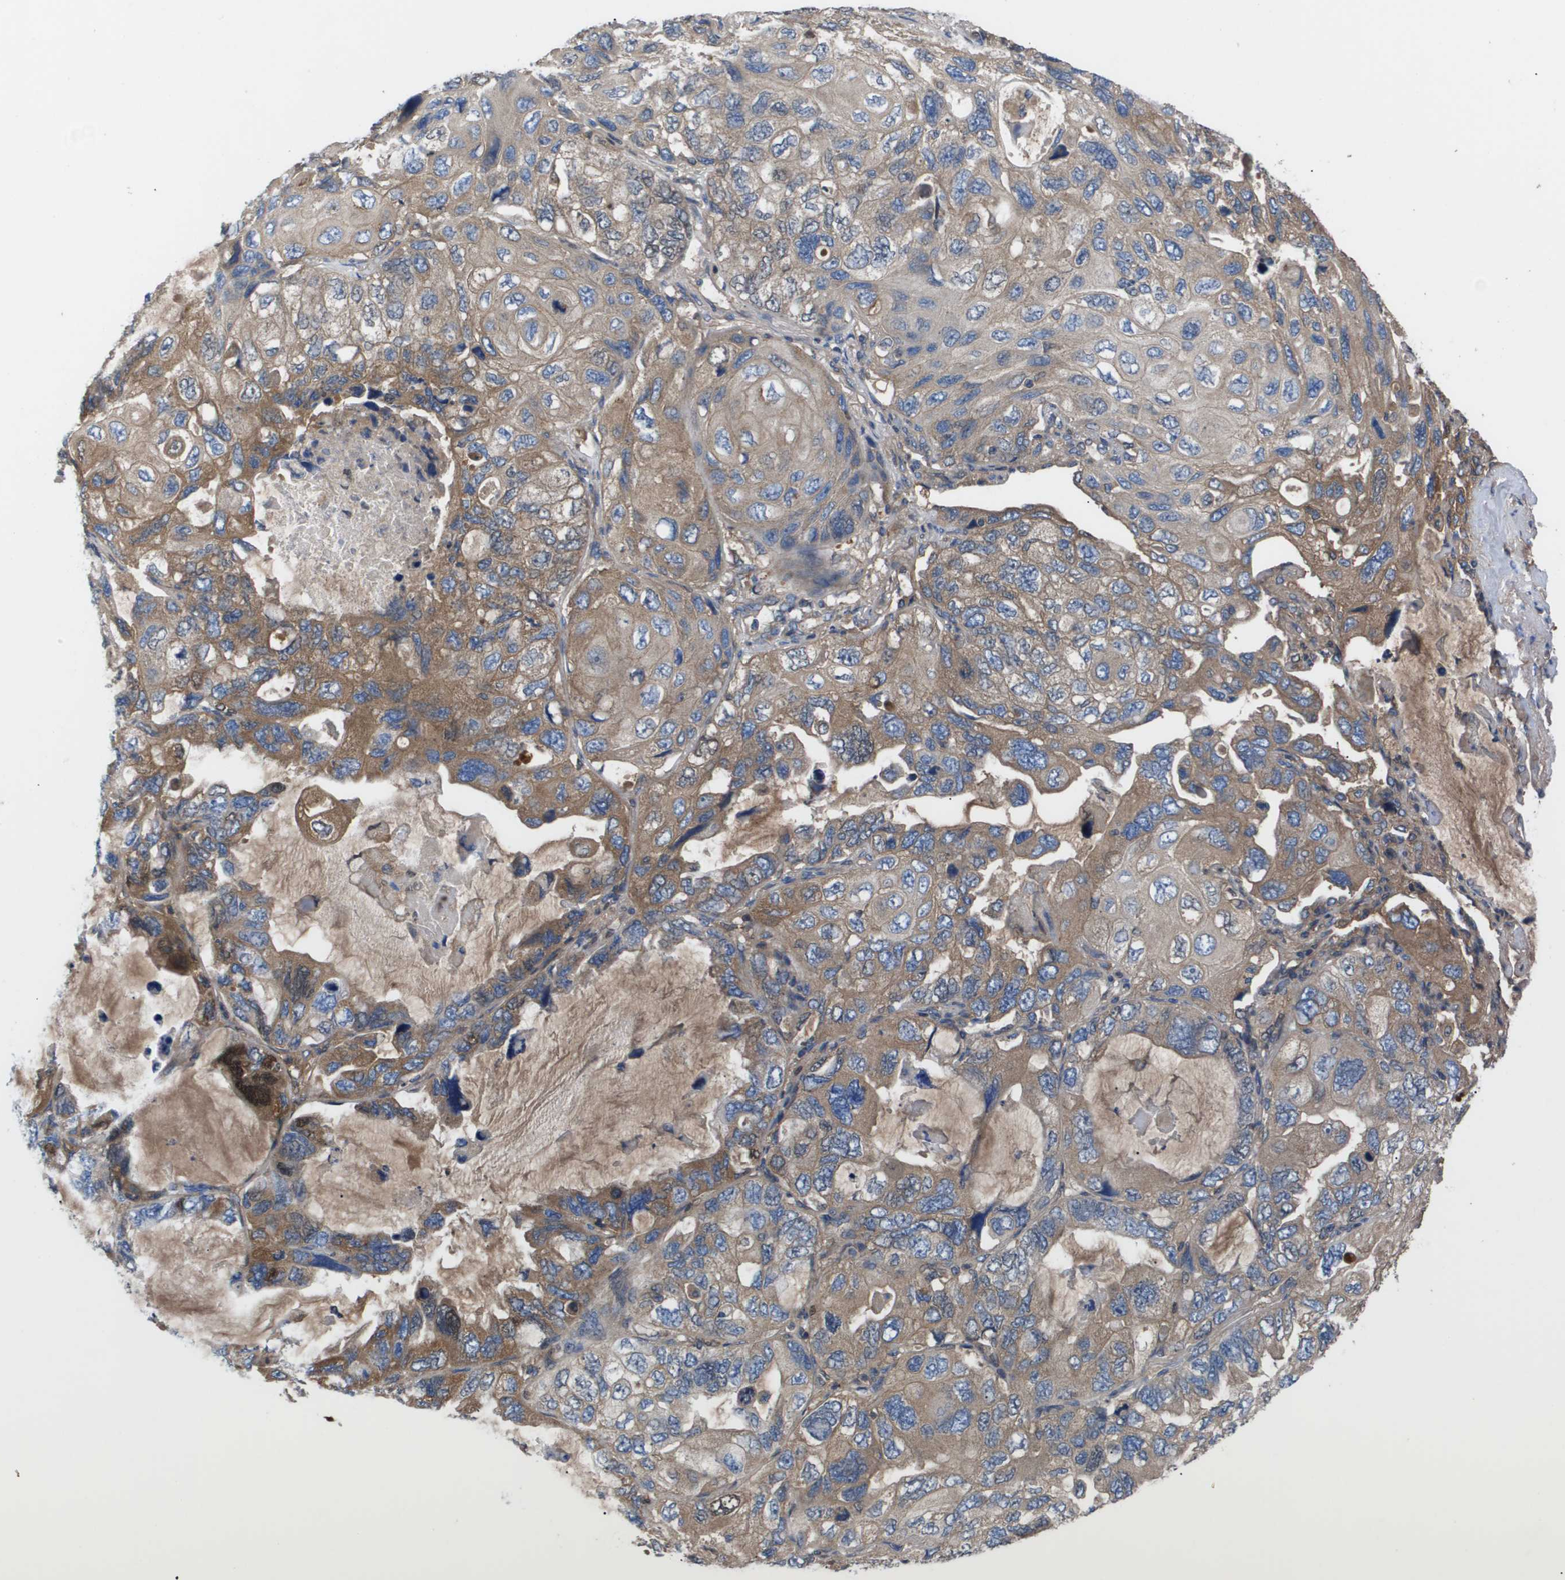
{"staining": {"intensity": "moderate", "quantity": "25%-75%", "location": "cytoplasmic/membranous"}, "tissue": "lung cancer", "cell_type": "Tumor cells", "image_type": "cancer", "snomed": [{"axis": "morphology", "description": "Squamous cell carcinoma, NOS"}, {"axis": "topography", "description": "Lung"}], "caption": "An image showing moderate cytoplasmic/membranous positivity in about 25%-75% of tumor cells in squamous cell carcinoma (lung), as visualized by brown immunohistochemical staining.", "gene": "SERPINA6", "patient": {"sex": "female", "age": 73}}